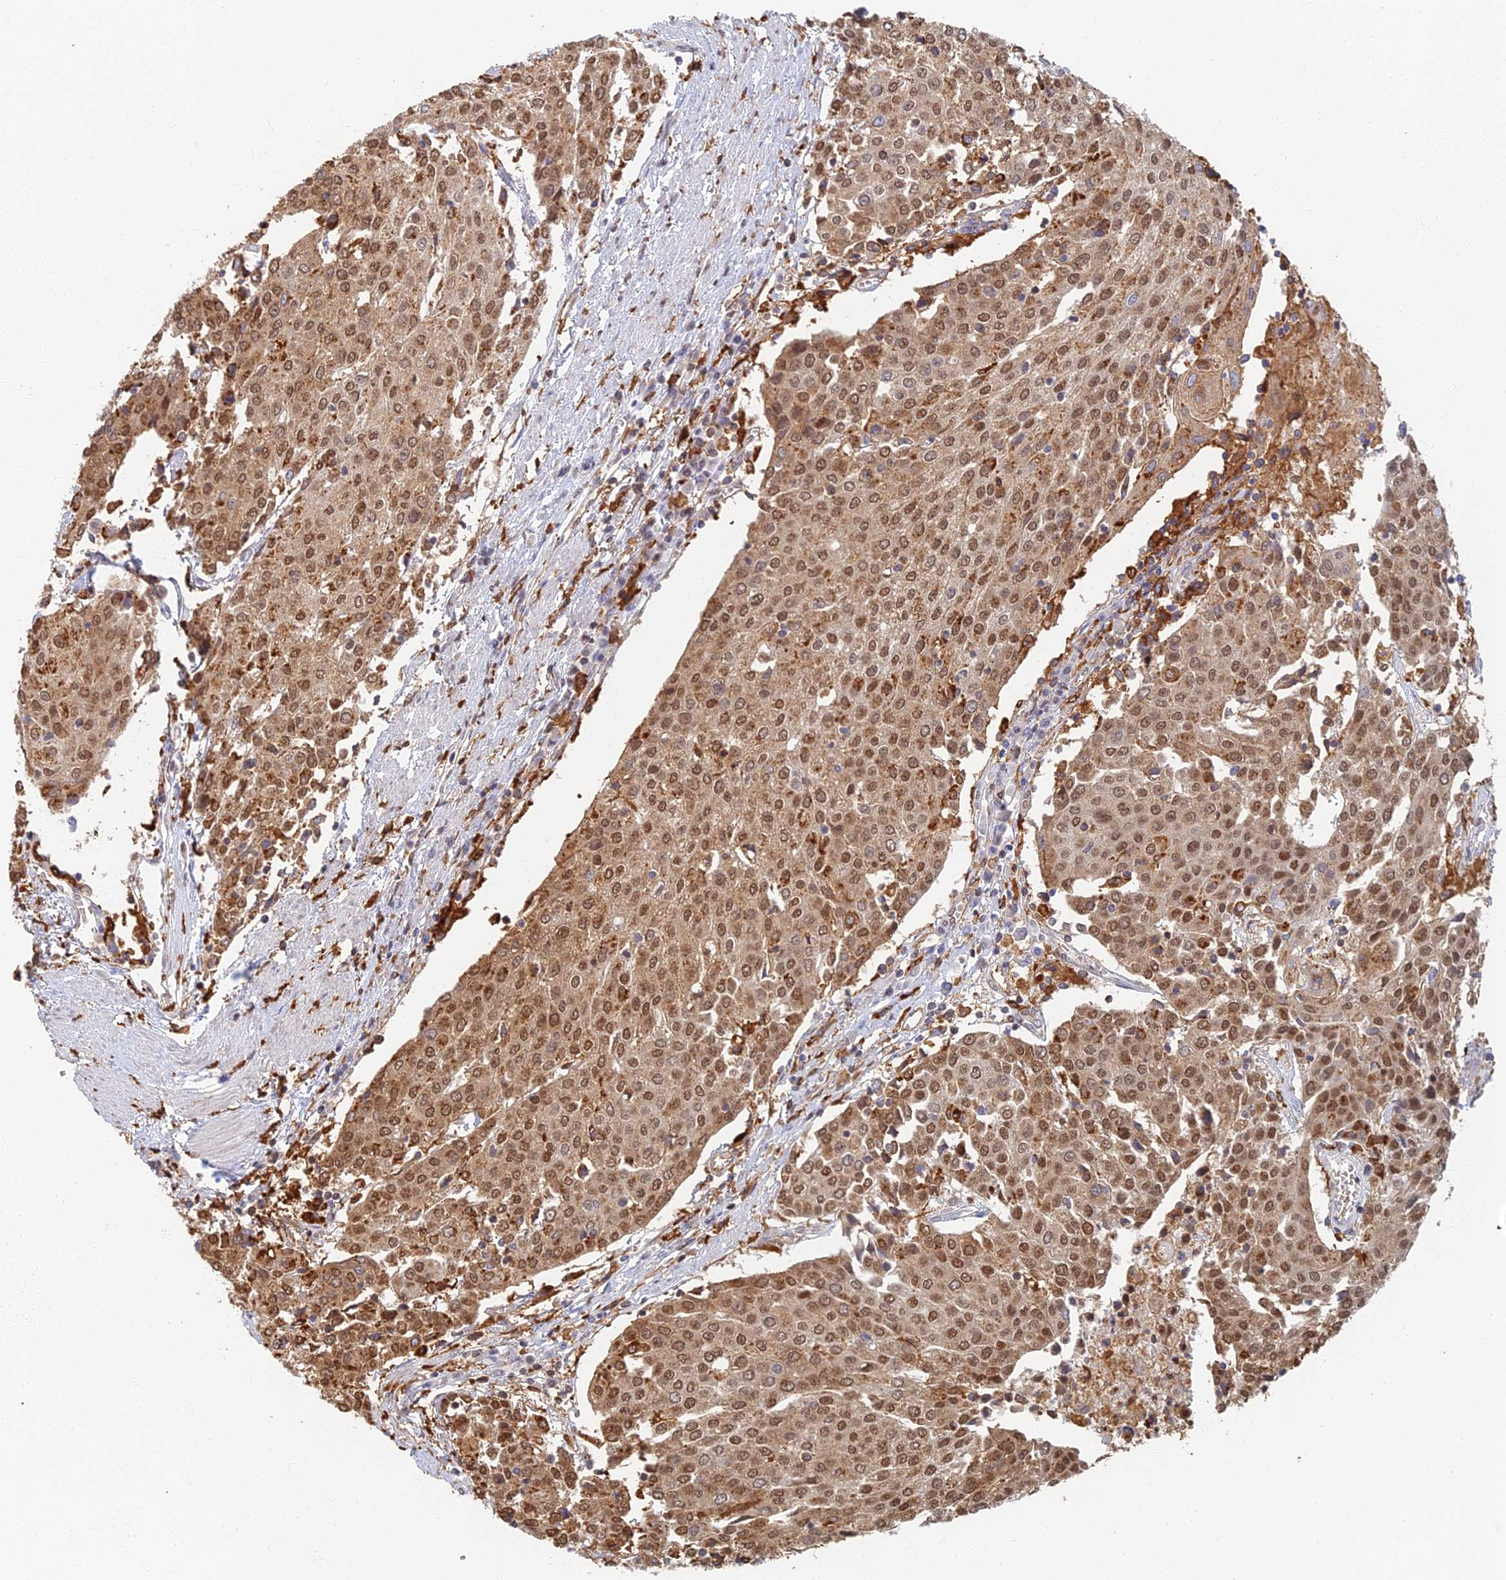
{"staining": {"intensity": "moderate", "quantity": ">75%", "location": "cytoplasmic/membranous,nuclear"}, "tissue": "urothelial cancer", "cell_type": "Tumor cells", "image_type": "cancer", "snomed": [{"axis": "morphology", "description": "Urothelial carcinoma, High grade"}, {"axis": "topography", "description": "Urinary bladder"}], "caption": "Immunohistochemical staining of human urothelial cancer reveals medium levels of moderate cytoplasmic/membranous and nuclear protein expression in about >75% of tumor cells. The staining was performed using DAB, with brown indicating positive protein expression. Nuclei are stained blue with hematoxylin.", "gene": "GPATCH1", "patient": {"sex": "female", "age": 85}}